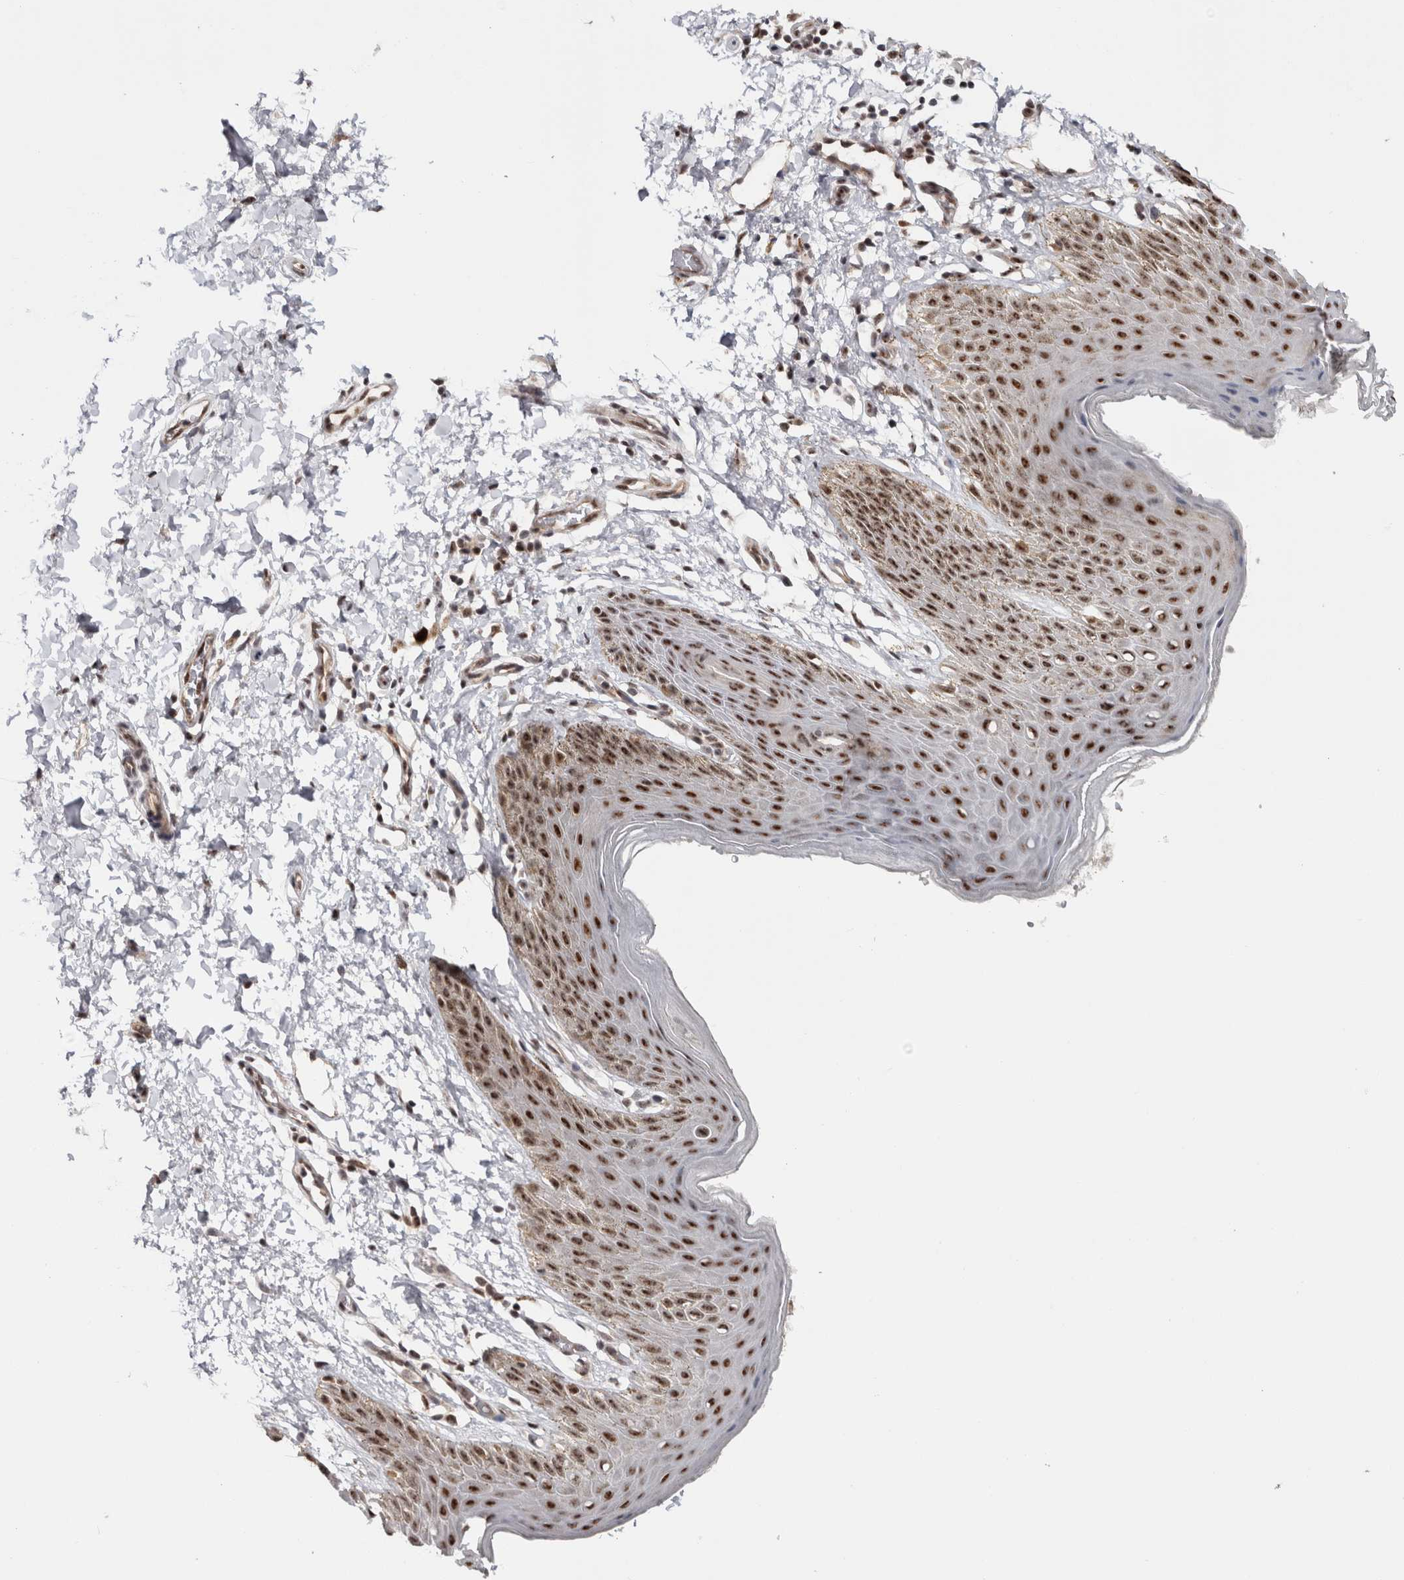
{"staining": {"intensity": "strong", "quantity": ">75%", "location": "nuclear"}, "tissue": "skin", "cell_type": "Epidermal cells", "image_type": "normal", "snomed": [{"axis": "morphology", "description": "Normal tissue, NOS"}, {"axis": "topography", "description": "Anal"}, {"axis": "topography", "description": "Peripheral nerve tissue"}], "caption": "High-magnification brightfield microscopy of normal skin stained with DAB (brown) and counterstained with hematoxylin (blue). epidermal cells exhibit strong nuclear positivity is identified in approximately>75% of cells.", "gene": "MKNK1", "patient": {"sex": "male", "age": 44}}